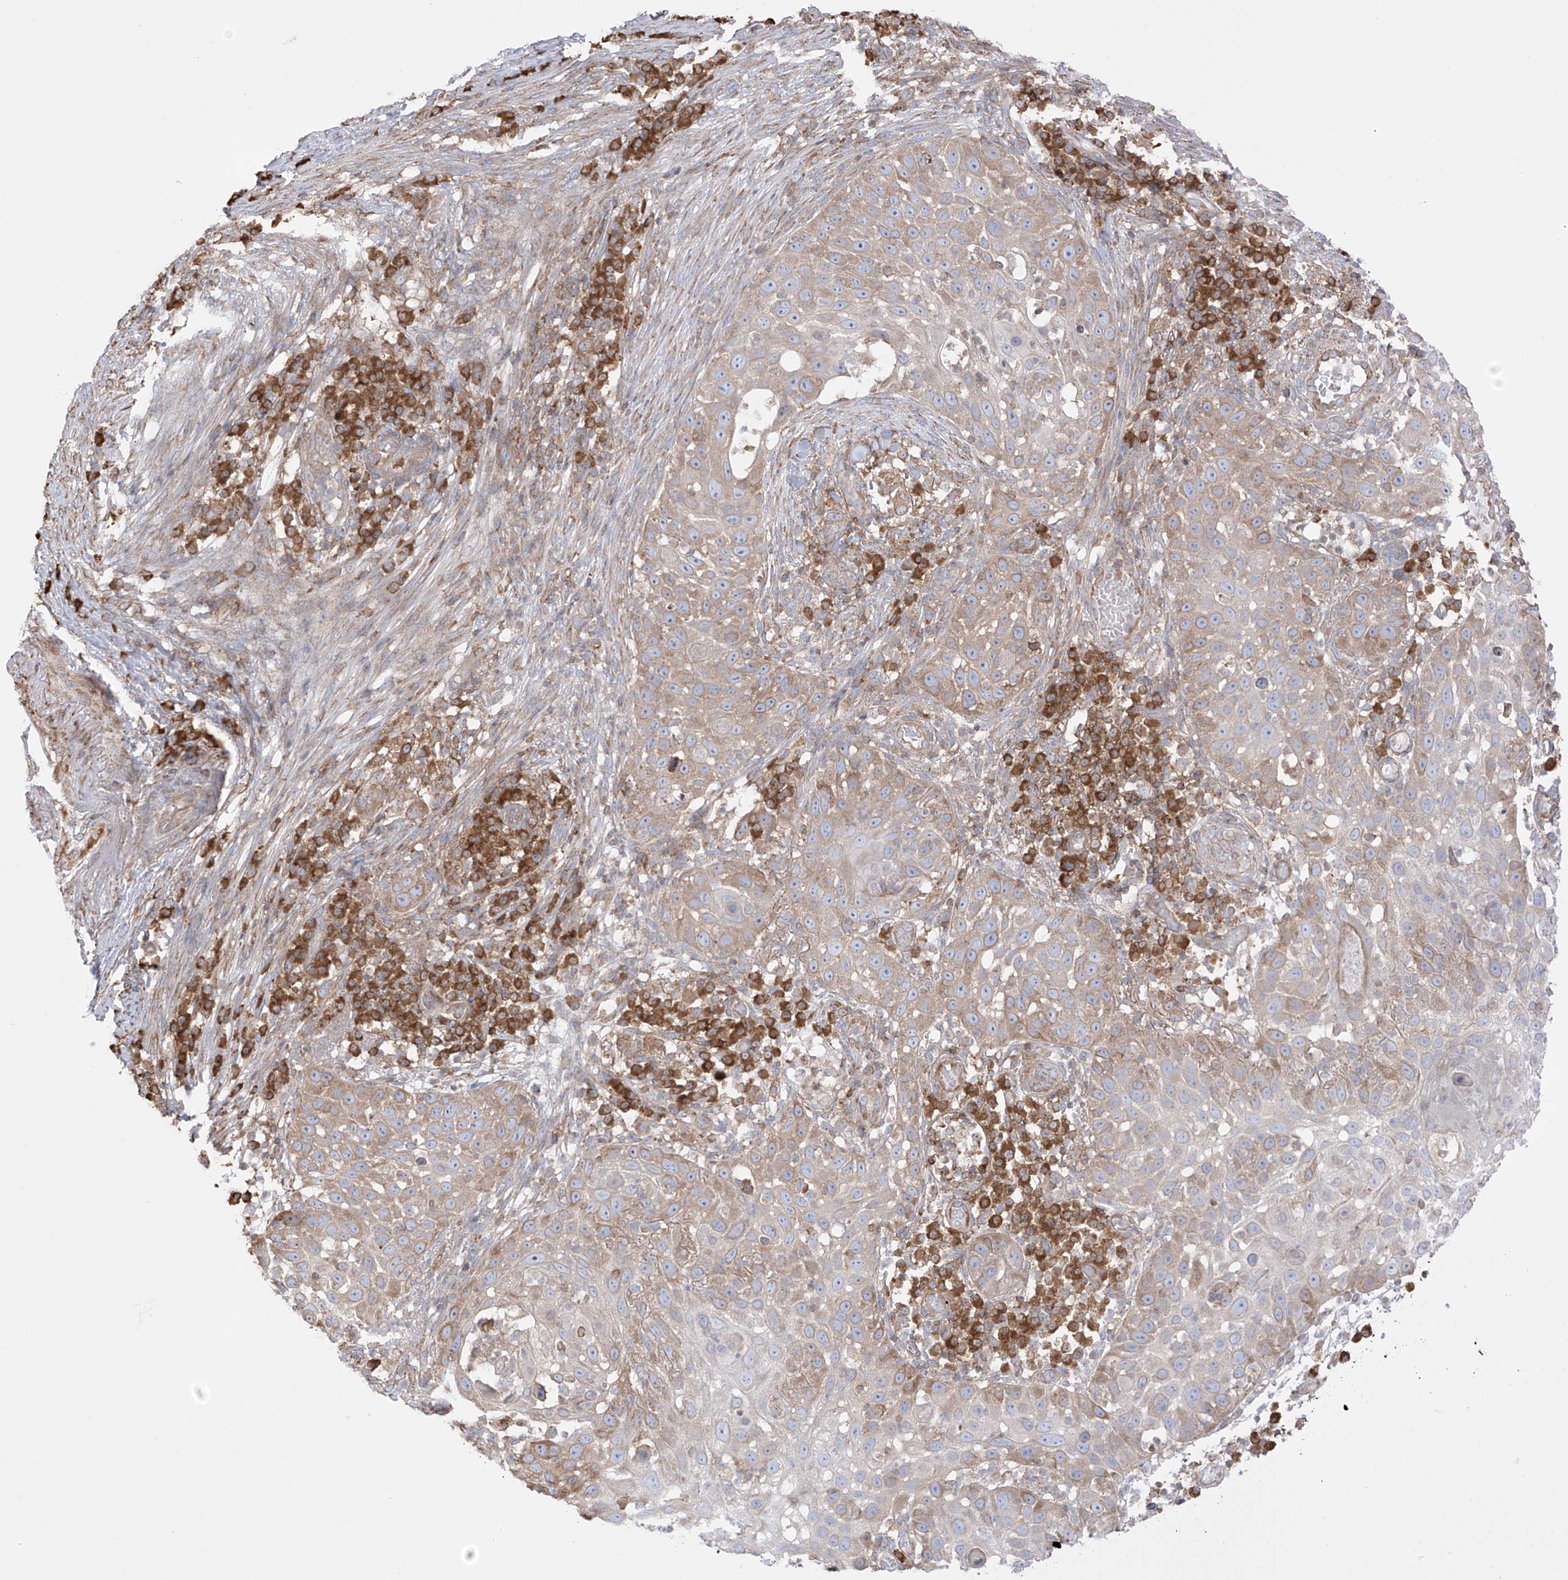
{"staining": {"intensity": "moderate", "quantity": ">75%", "location": "cytoplasmic/membranous"}, "tissue": "skin cancer", "cell_type": "Tumor cells", "image_type": "cancer", "snomed": [{"axis": "morphology", "description": "Squamous cell carcinoma, NOS"}, {"axis": "topography", "description": "Skin"}], "caption": "This is an image of IHC staining of squamous cell carcinoma (skin), which shows moderate staining in the cytoplasmic/membranous of tumor cells.", "gene": "XKR3", "patient": {"sex": "female", "age": 44}}